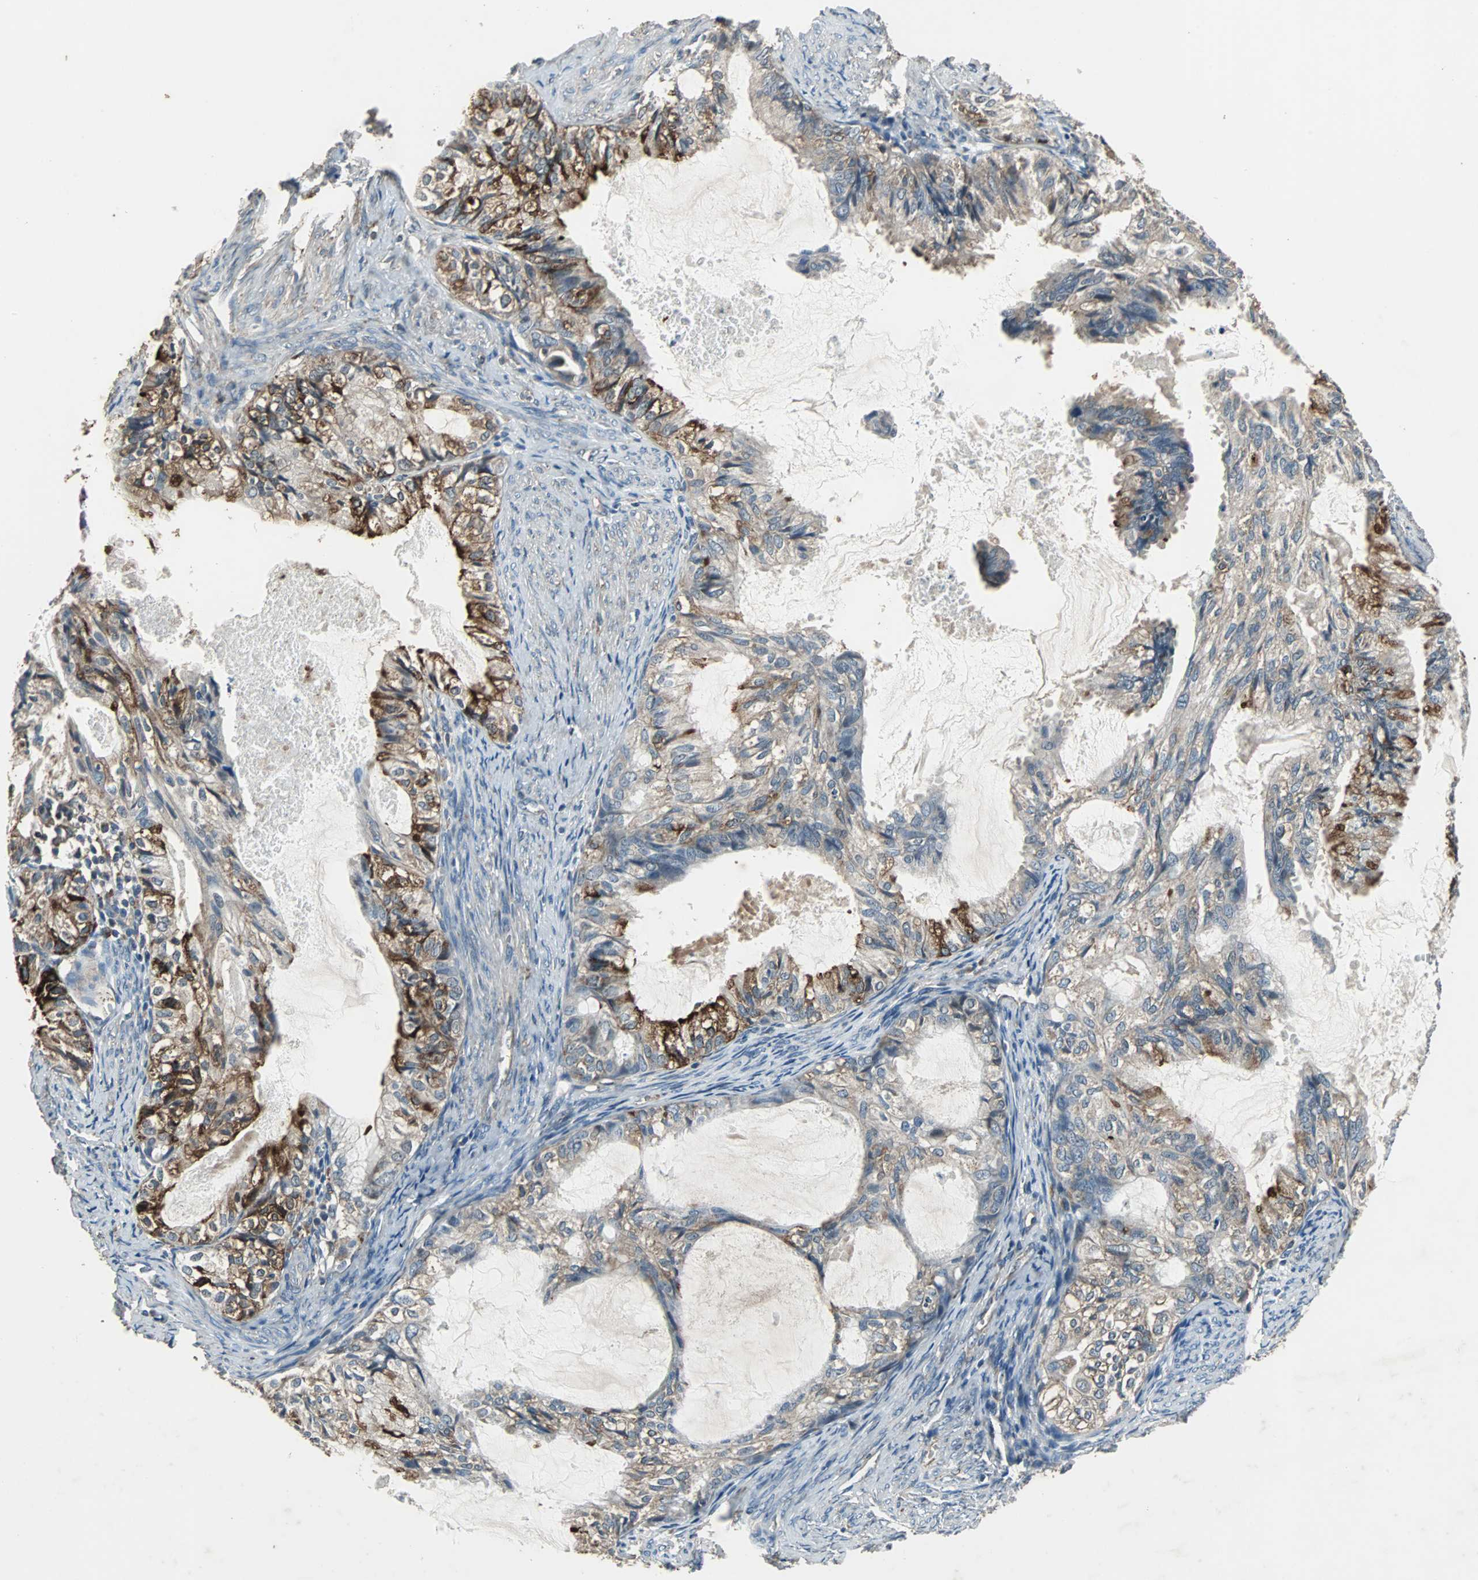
{"staining": {"intensity": "moderate", "quantity": "25%-75%", "location": "cytoplasmic/membranous"}, "tissue": "cervical cancer", "cell_type": "Tumor cells", "image_type": "cancer", "snomed": [{"axis": "morphology", "description": "Normal tissue, NOS"}, {"axis": "morphology", "description": "Adenocarcinoma, NOS"}, {"axis": "topography", "description": "Cervix"}, {"axis": "topography", "description": "Endometrium"}], "caption": "An image of cervical cancer (adenocarcinoma) stained for a protein exhibits moderate cytoplasmic/membranous brown staining in tumor cells.", "gene": "SOS1", "patient": {"sex": "female", "age": 86}}